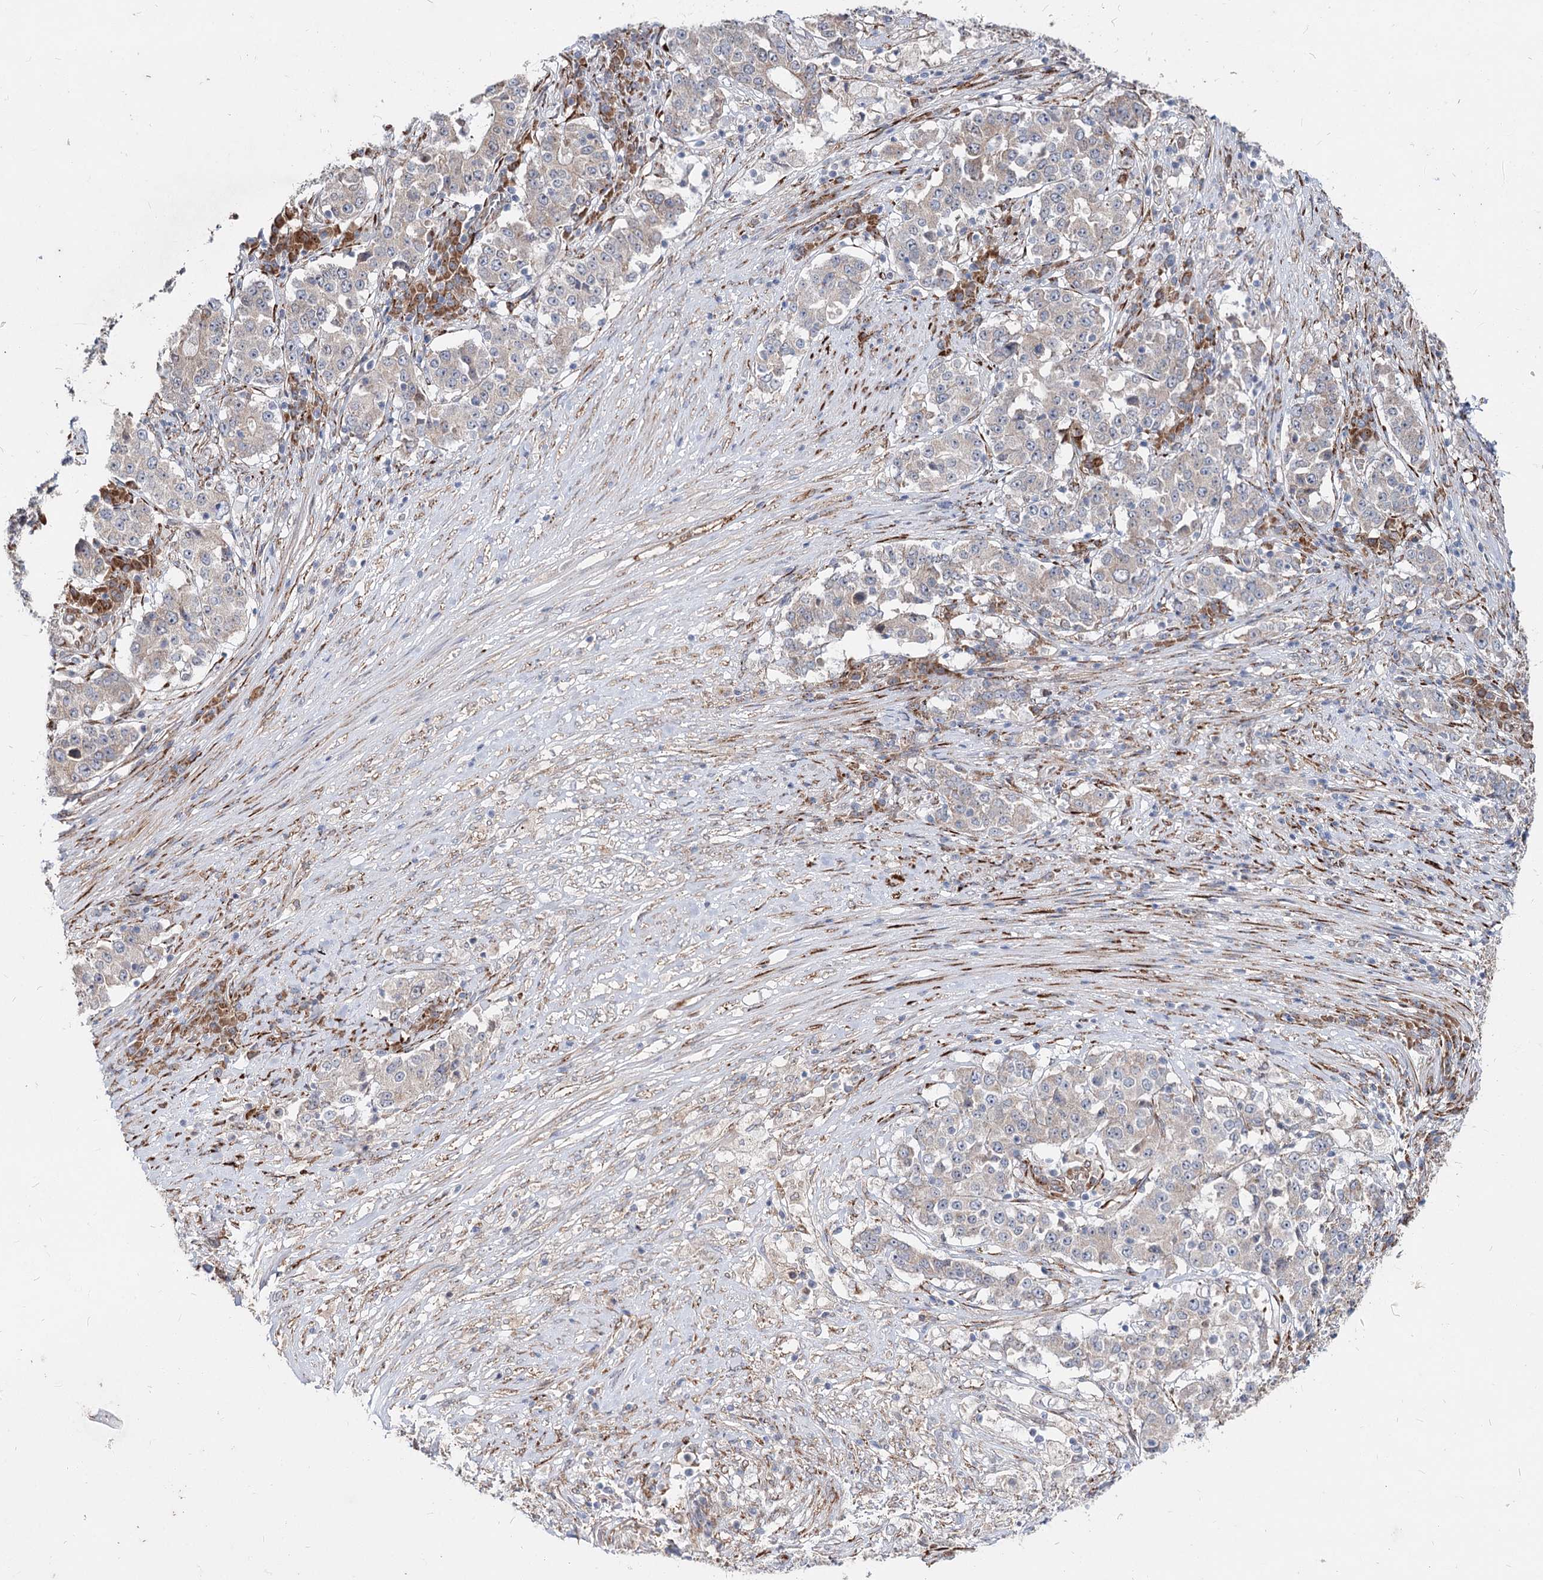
{"staining": {"intensity": "negative", "quantity": "none", "location": "none"}, "tissue": "stomach cancer", "cell_type": "Tumor cells", "image_type": "cancer", "snomed": [{"axis": "morphology", "description": "Adenocarcinoma, NOS"}, {"axis": "topography", "description": "Stomach"}], "caption": "This is an IHC image of human stomach cancer (adenocarcinoma). There is no expression in tumor cells.", "gene": "SPART", "patient": {"sex": "male", "age": 59}}